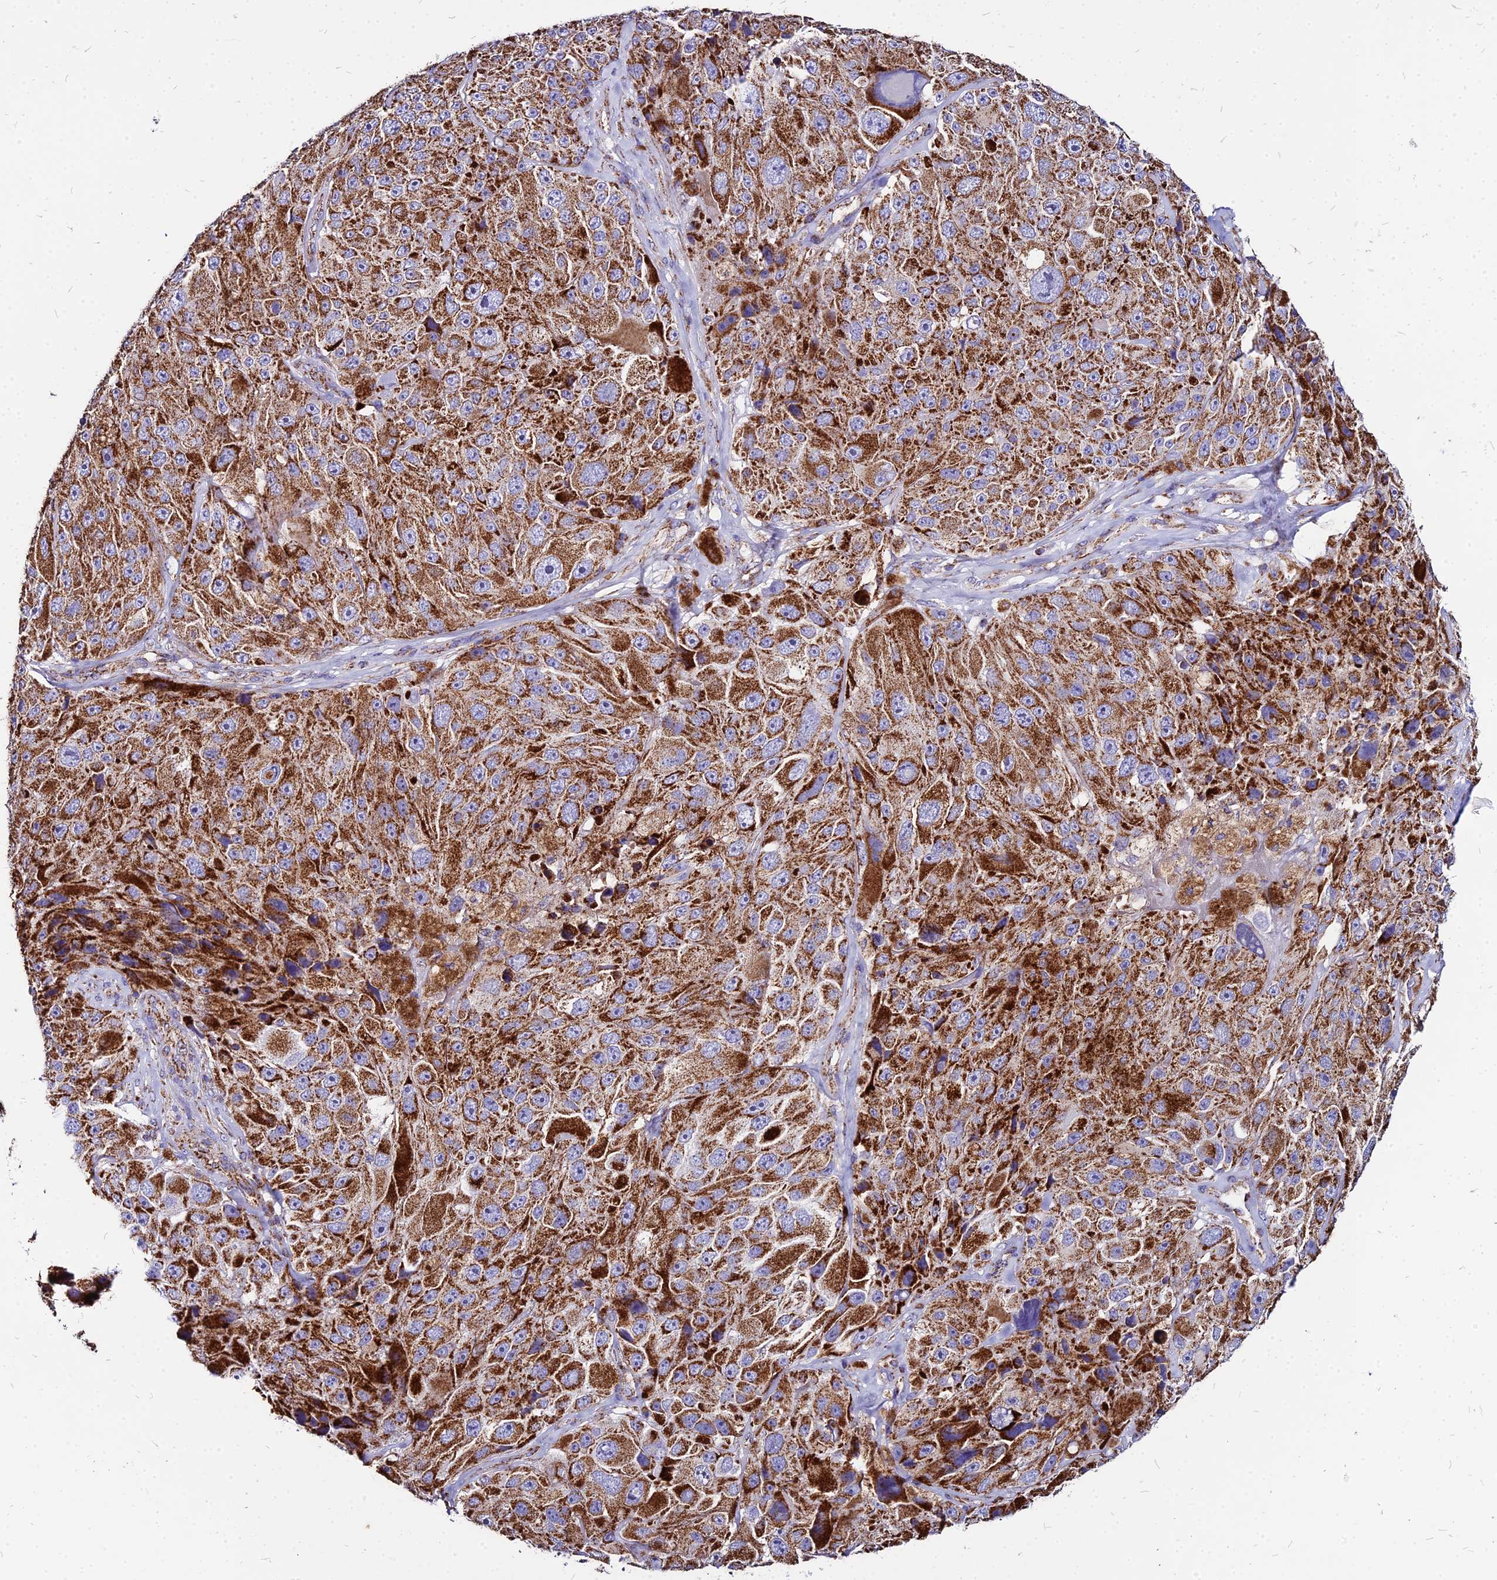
{"staining": {"intensity": "strong", "quantity": ">75%", "location": "cytoplasmic/membranous"}, "tissue": "melanoma", "cell_type": "Tumor cells", "image_type": "cancer", "snomed": [{"axis": "morphology", "description": "Malignant melanoma, Metastatic site"}, {"axis": "topography", "description": "Lymph node"}], "caption": "Immunohistochemistry (IHC) image of human melanoma stained for a protein (brown), which reveals high levels of strong cytoplasmic/membranous staining in approximately >75% of tumor cells.", "gene": "DLD", "patient": {"sex": "male", "age": 62}}